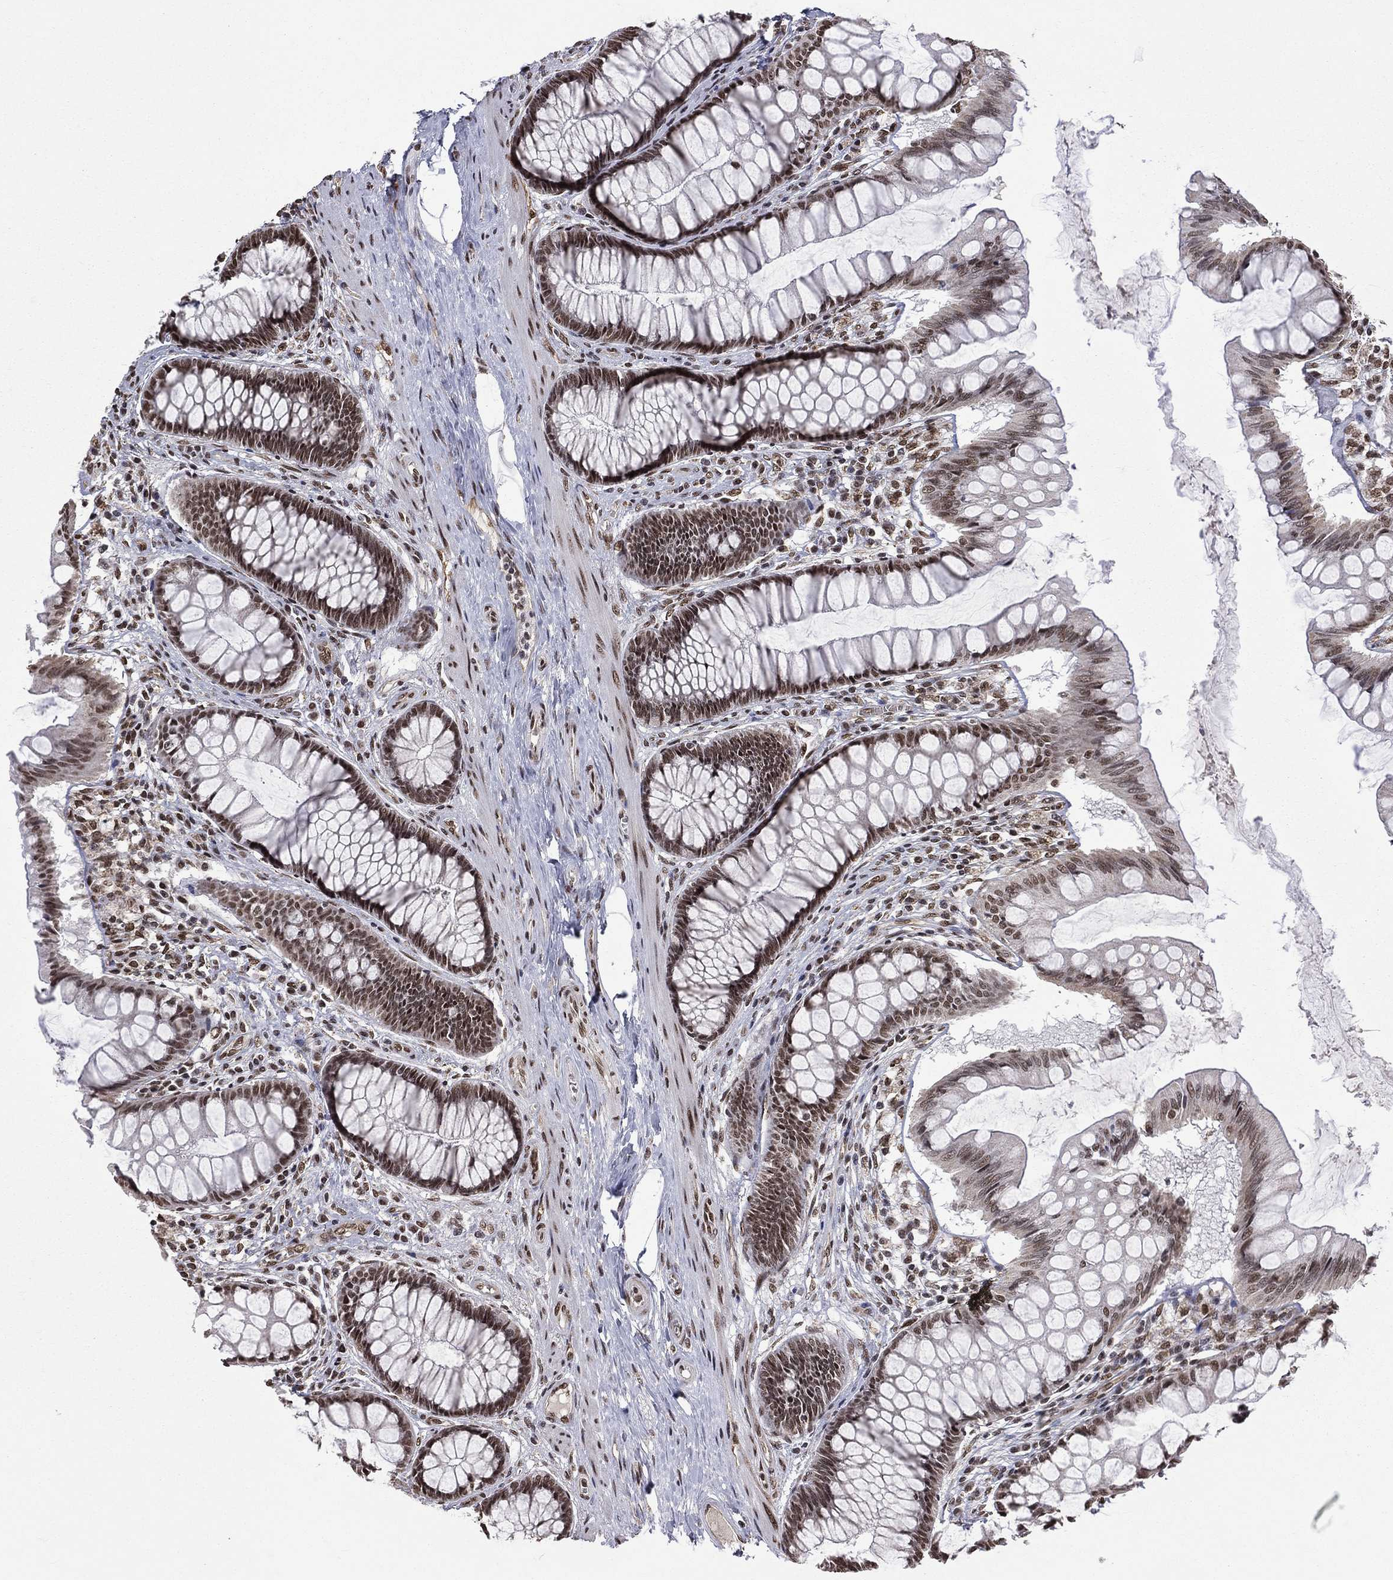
{"staining": {"intensity": "strong", "quantity": "25%-75%", "location": "nuclear"}, "tissue": "colon", "cell_type": "Endothelial cells", "image_type": "normal", "snomed": [{"axis": "morphology", "description": "Normal tissue, NOS"}, {"axis": "topography", "description": "Colon"}], "caption": "Immunohistochemistry (IHC) photomicrograph of unremarkable colon: colon stained using immunohistochemistry reveals high levels of strong protein expression localized specifically in the nuclear of endothelial cells, appearing as a nuclear brown color.", "gene": "C5orf24", "patient": {"sex": "female", "age": 65}}